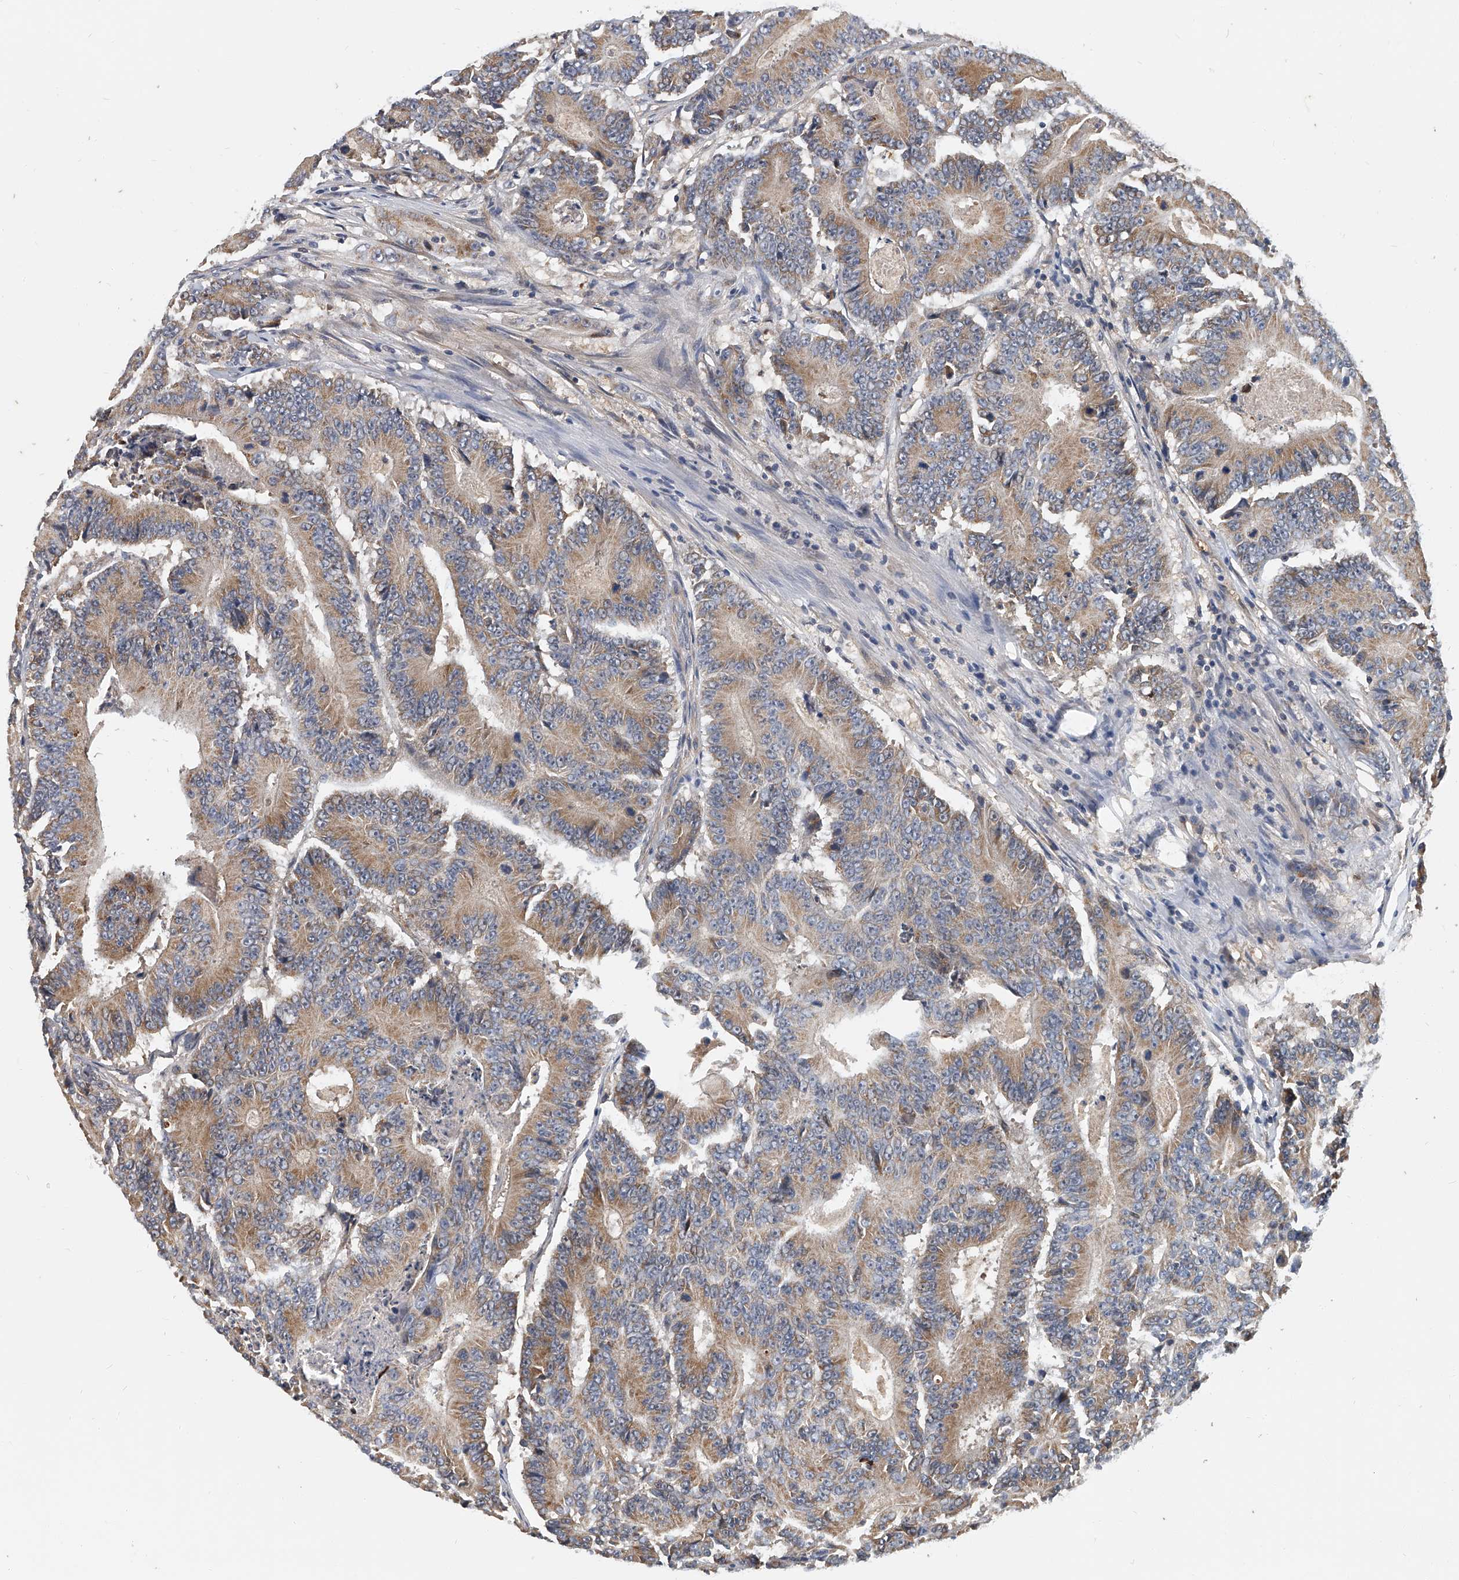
{"staining": {"intensity": "moderate", "quantity": "25%-75%", "location": "cytoplasmic/membranous"}, "tissue": "colorectal cancer", "cell_type": "Tumor cells", "image_type": "cancer", "snomed": [{"axis": "morphology", "description": "Adenocarcinoma, NOS"}, {"axis": "topography", "description": "Colon"}], "caption": "Protein expression analysis of colorectal adenocarcinoma exhibits moderate cytoplasmic/membranous staining in about 25%-75% of tumor cells.", "gene": "CD200", "patient": {"sex": "male", "age": 83}}